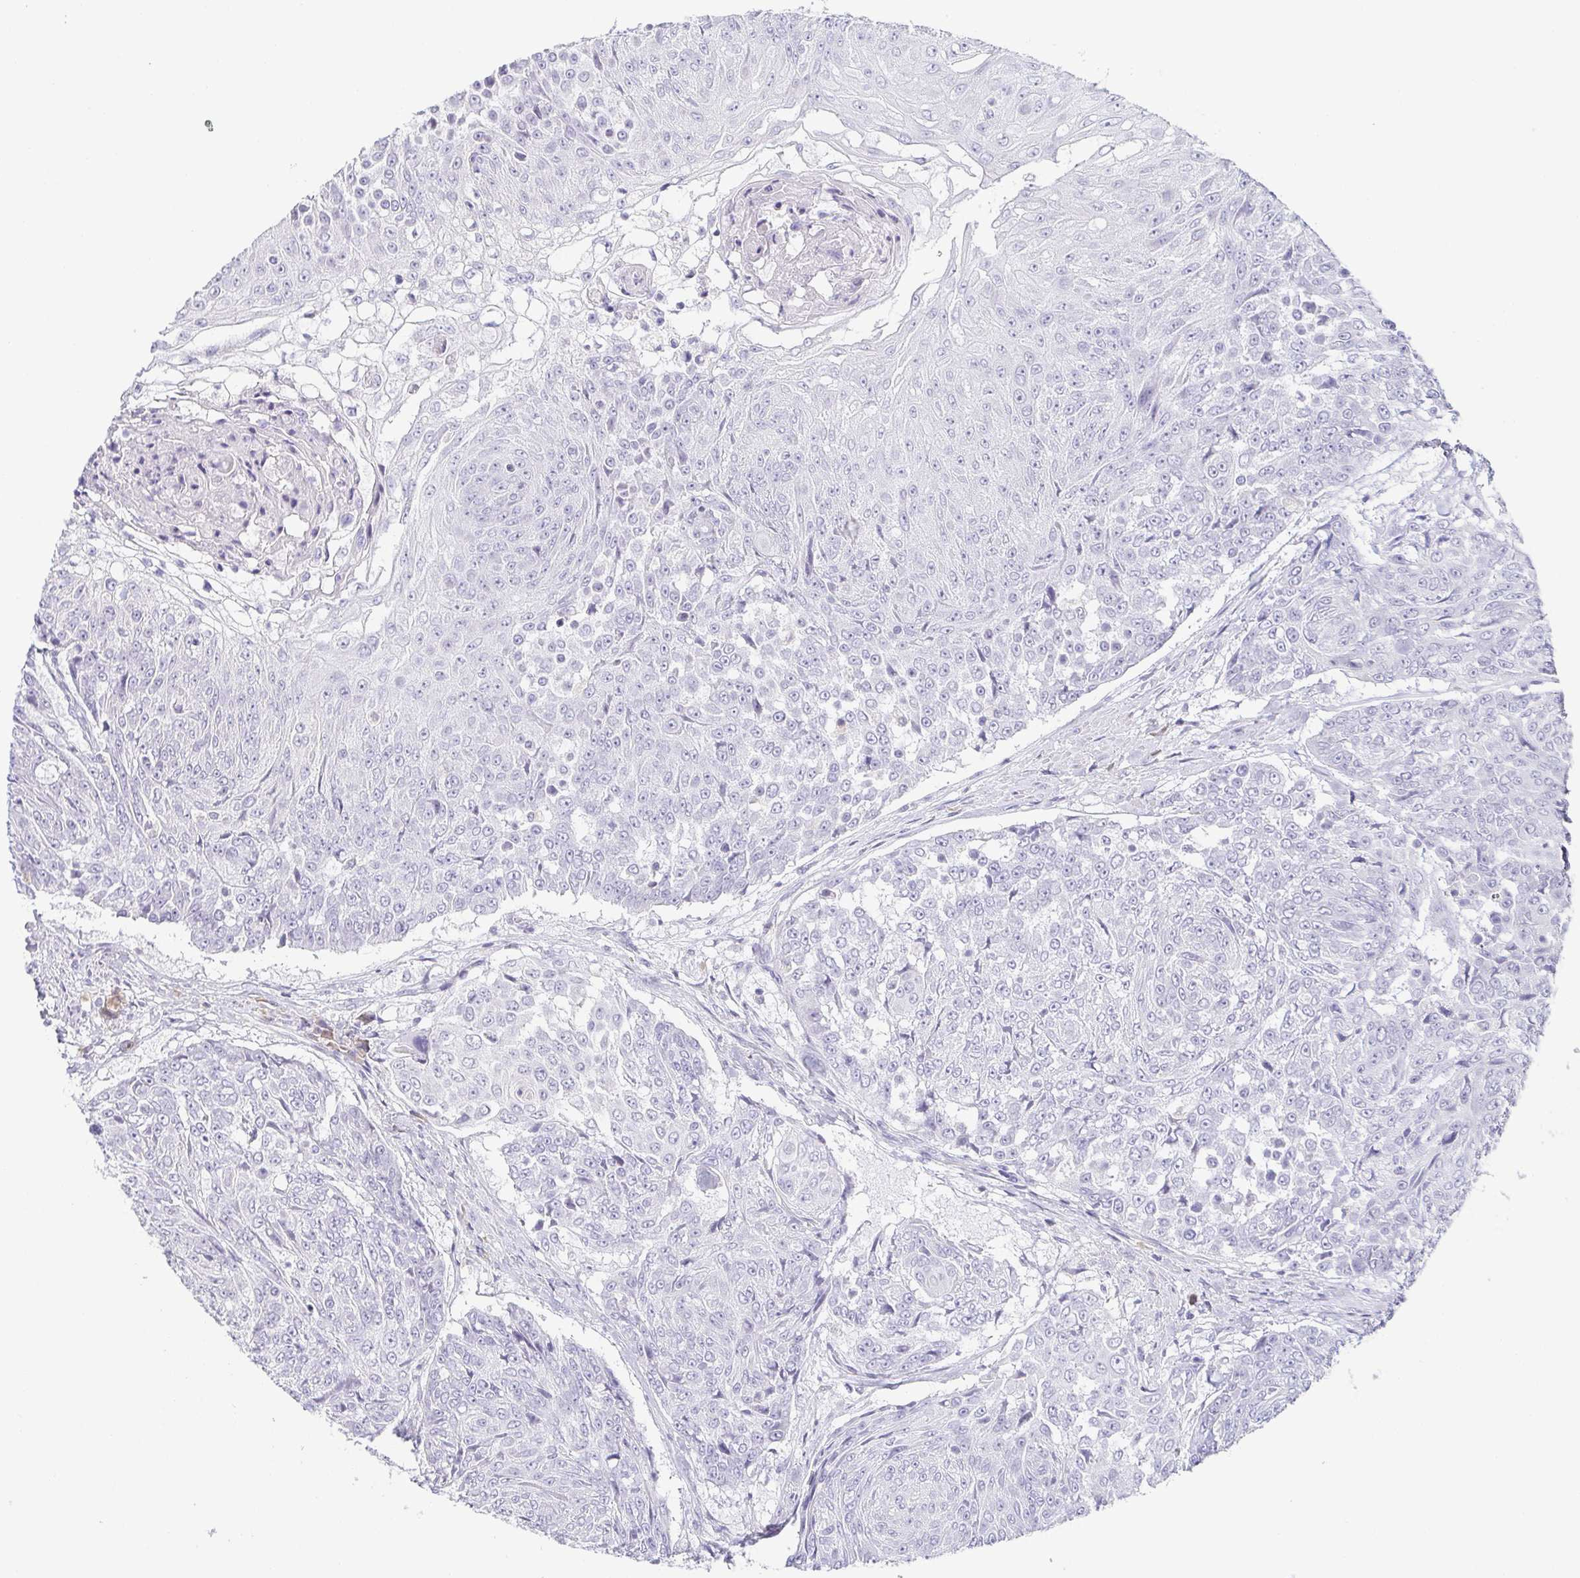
{"staining": {"intensity": "negative", "quantity": "none", "location": "none"}, "tissue": "urothelial cancer", "cell_type": "Tumor cells", "image_type": "cancer", "snomed": [{"axis": "morphology", "description": "Urothelial carcinoma, High grade"}, {"axis": "topography", "description": "Urinary bladder"}], "caption": "A micrograph of human high-grade urothelial carcinoma is negative for staining in tumor cells.", "gene": "PRR27", "patient": {"sex": "female", "age": 63}}